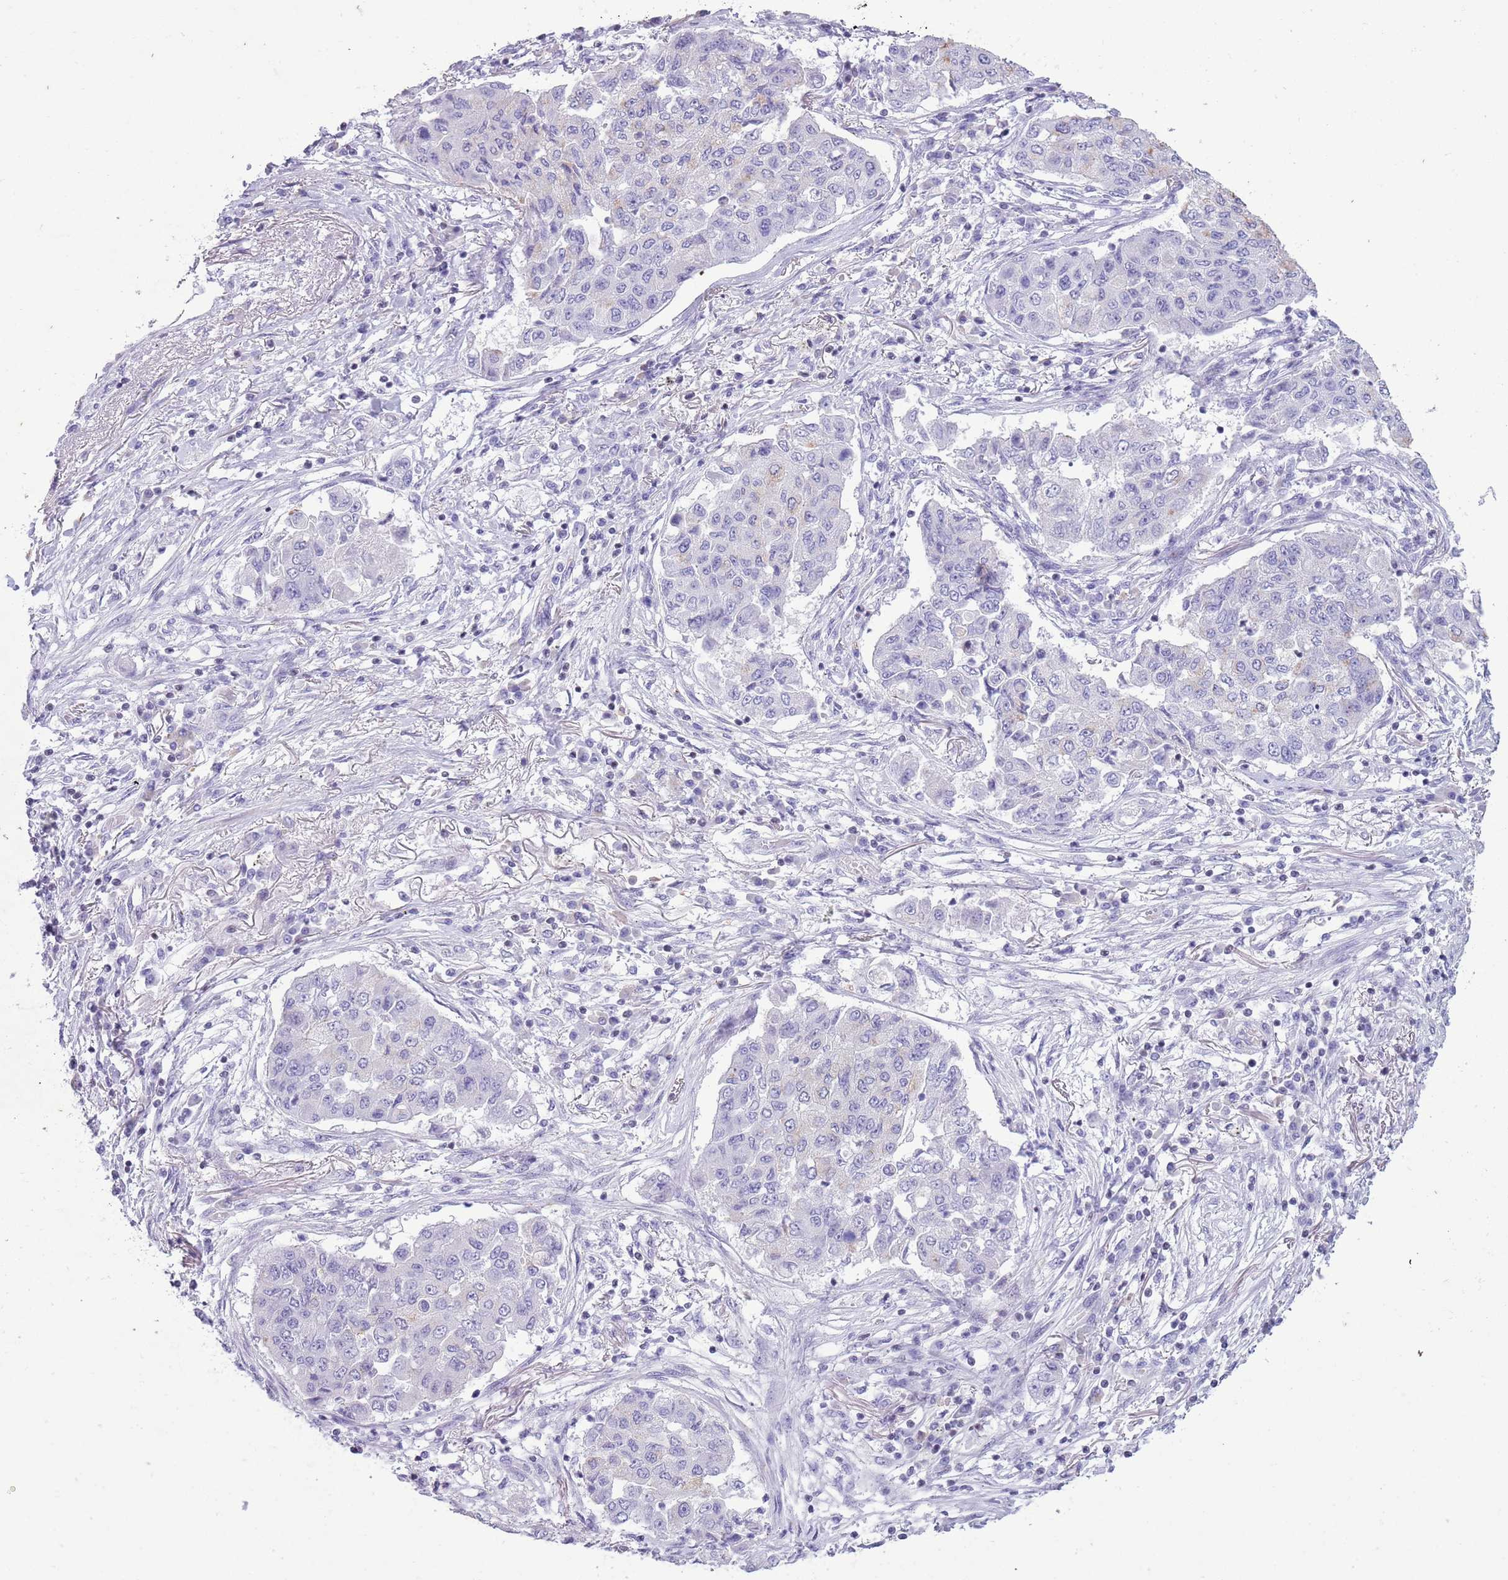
{"staining": {"intensity": "negative", "quantity": "none", "location": "none"}, "tissue": "lung cancer", "cell_type": "Tumor cells", "image_type": "cancer", "snomed": [{"axis": "morphology", "description": "Squamous cell carcinoma, NOS"}, {"axis": "topography", "description": "Lung"}], "caption": "The immunohistochemistry (IHC) image has no significant positivity in tumor cells of lung cancer (squamous cell carcinoma) tissue.", "gene": "BCL11B", "patient": {"sex": "male", "age": 74}}